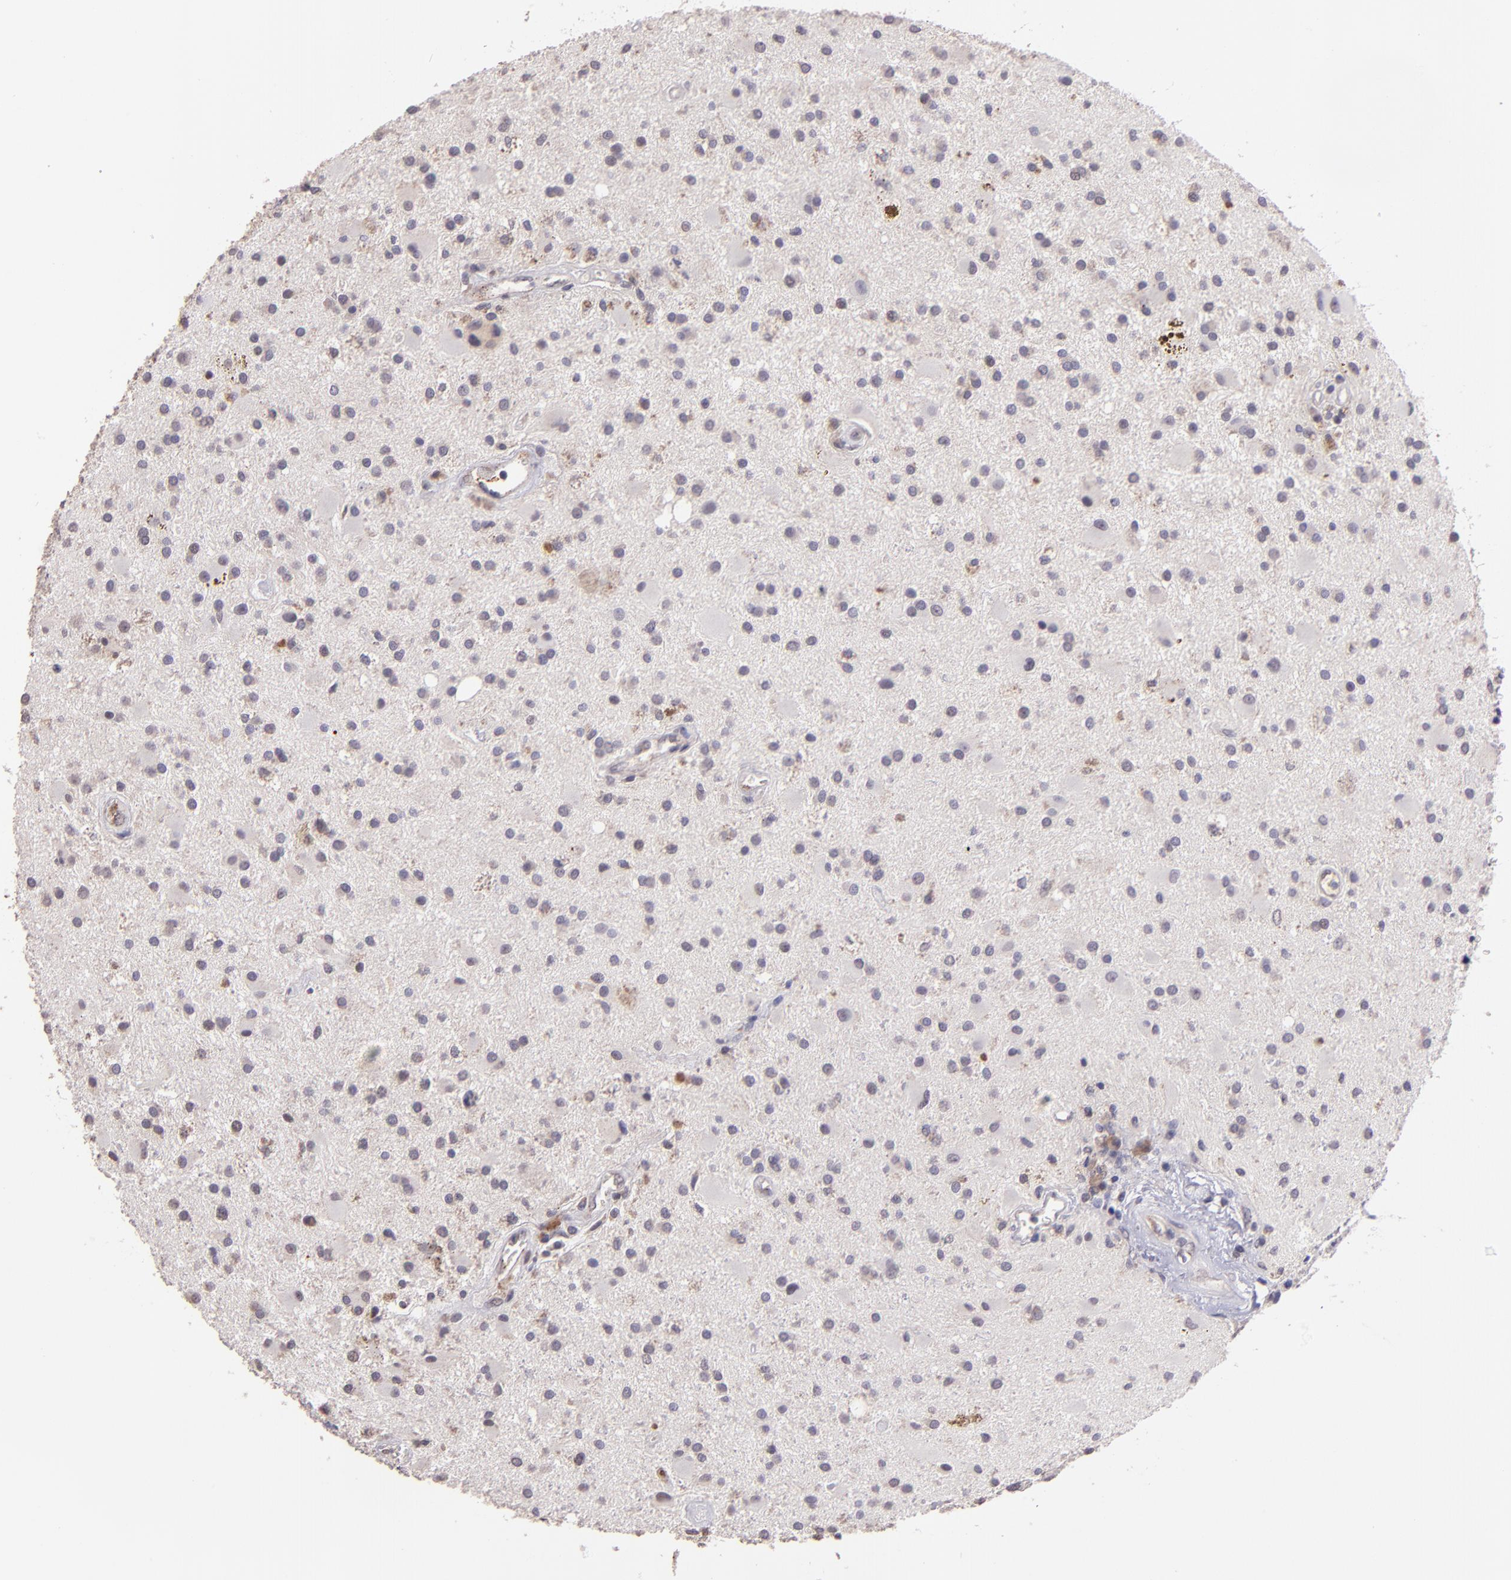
{"staining": {"intensity": "weak", "quantity": "25%-75%", "location": "cytoplasmic/membranous"}, "tissue": "glioma", "cell_type": "Tumor cells", "image_type": "cancer", "snomed": [{"axis": "morphology", "description": "Glioma, malignant, Low grade"}, {"axis": "topography", "description": "Brain"}], "caption": "IHC (DAB (3,3'-diaminobenzidine)) staining of glioma shows weak cytoplasmic/membranous protein expression in about 25%-75% of tumor cells.", "gene": "TAF7L", "patient": {"sex": "male", "age": 58}}